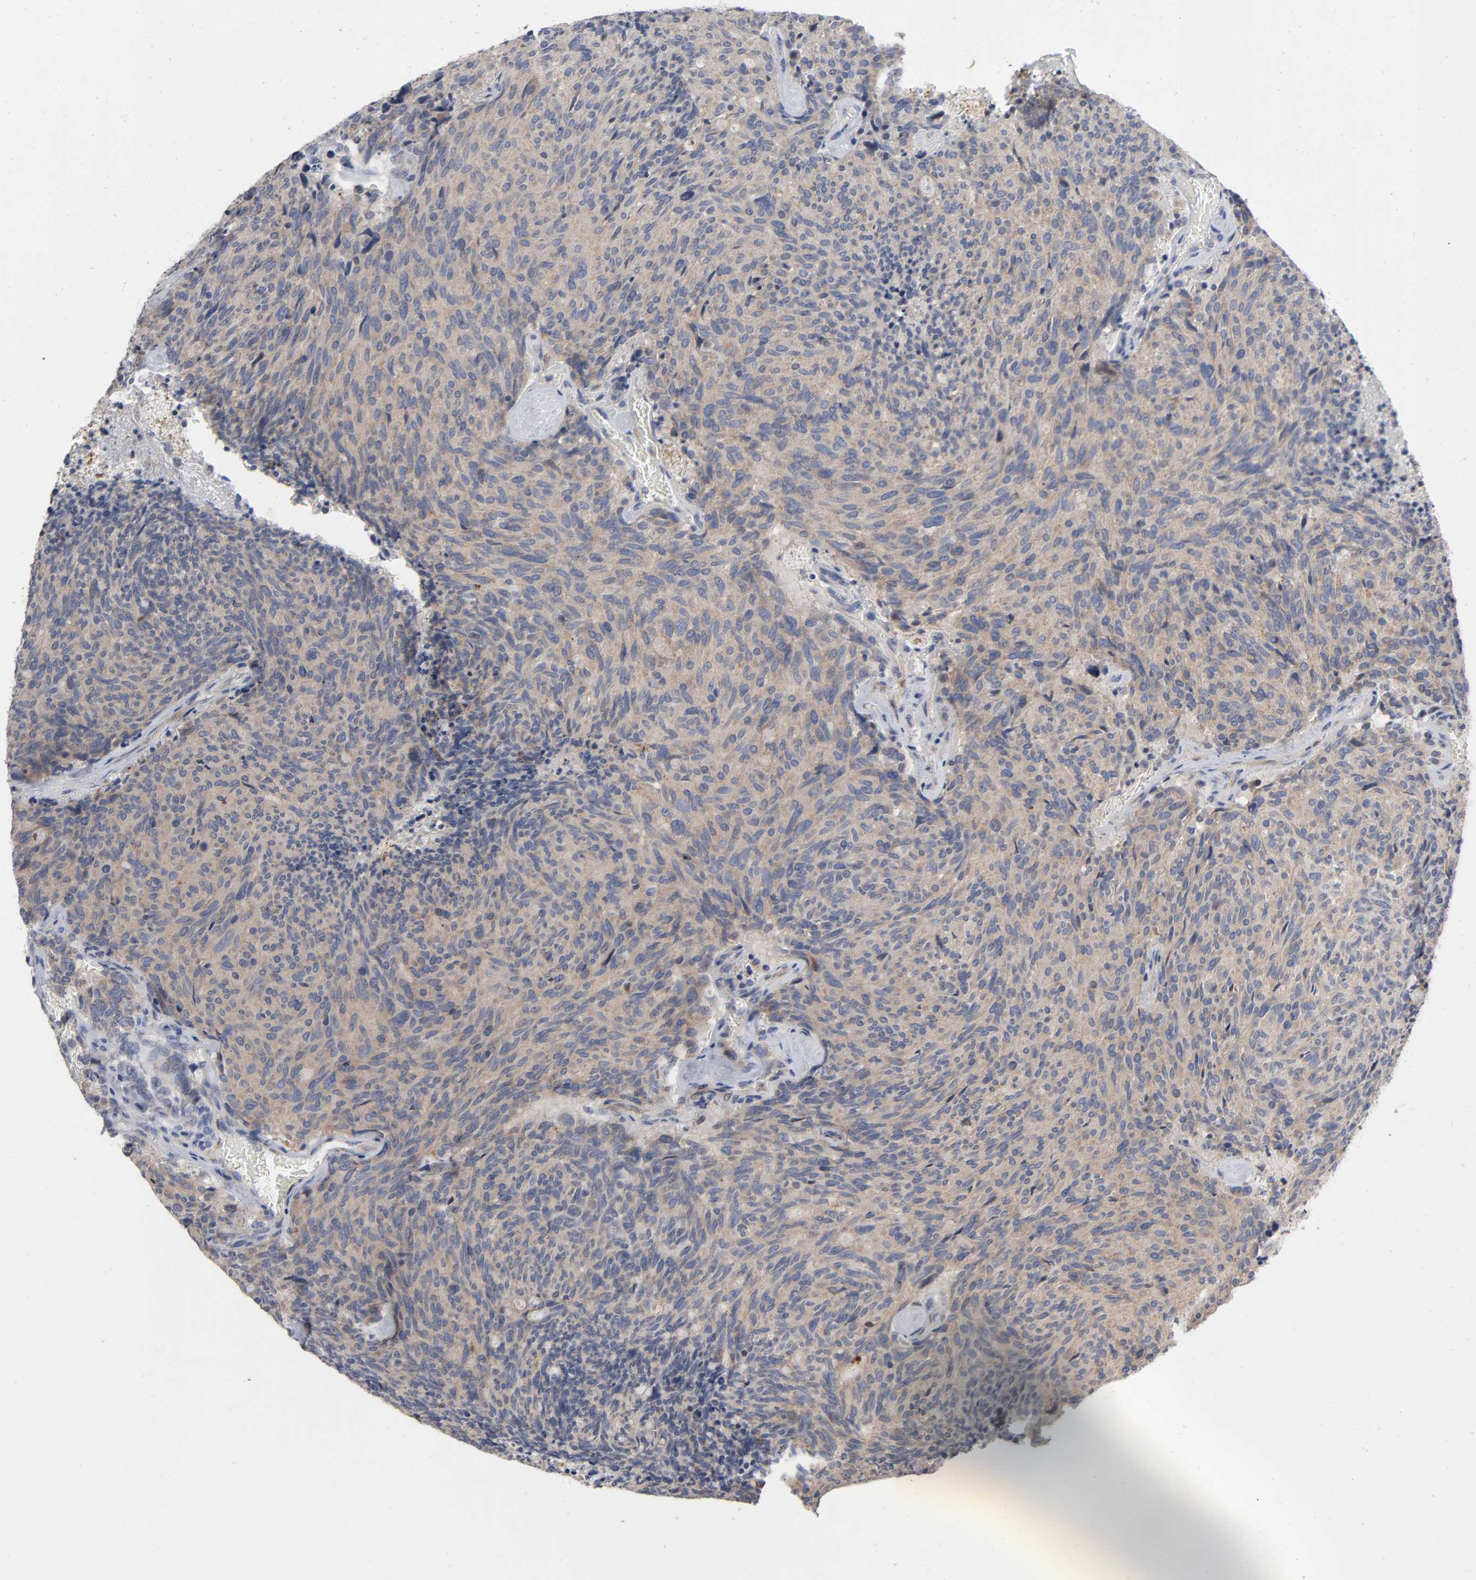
{"staining": {"intensity": "moderate", "quantity": ">75%", "location": "cytoplasmic/membranous"}, "tissue": "carcinoid", "cell_type": "Tumor cells", "image_type": "cancer", "snomed": [{"axis": "morphology", "description": "Carcinoid, malignant, NOS"}, {"axis": "topography", "description": "Pancreas"}], "caption": "Carcinoid was stained to show a protein in brown. There is medium levels of moderate cytoplasmic/membranous positivity in approximately >75% of tumor cells. (DAB IHC with brightfield microscopy, high magnification).", "gene": "CCDC134", "patient": {"sex": "female", "age": 54}}